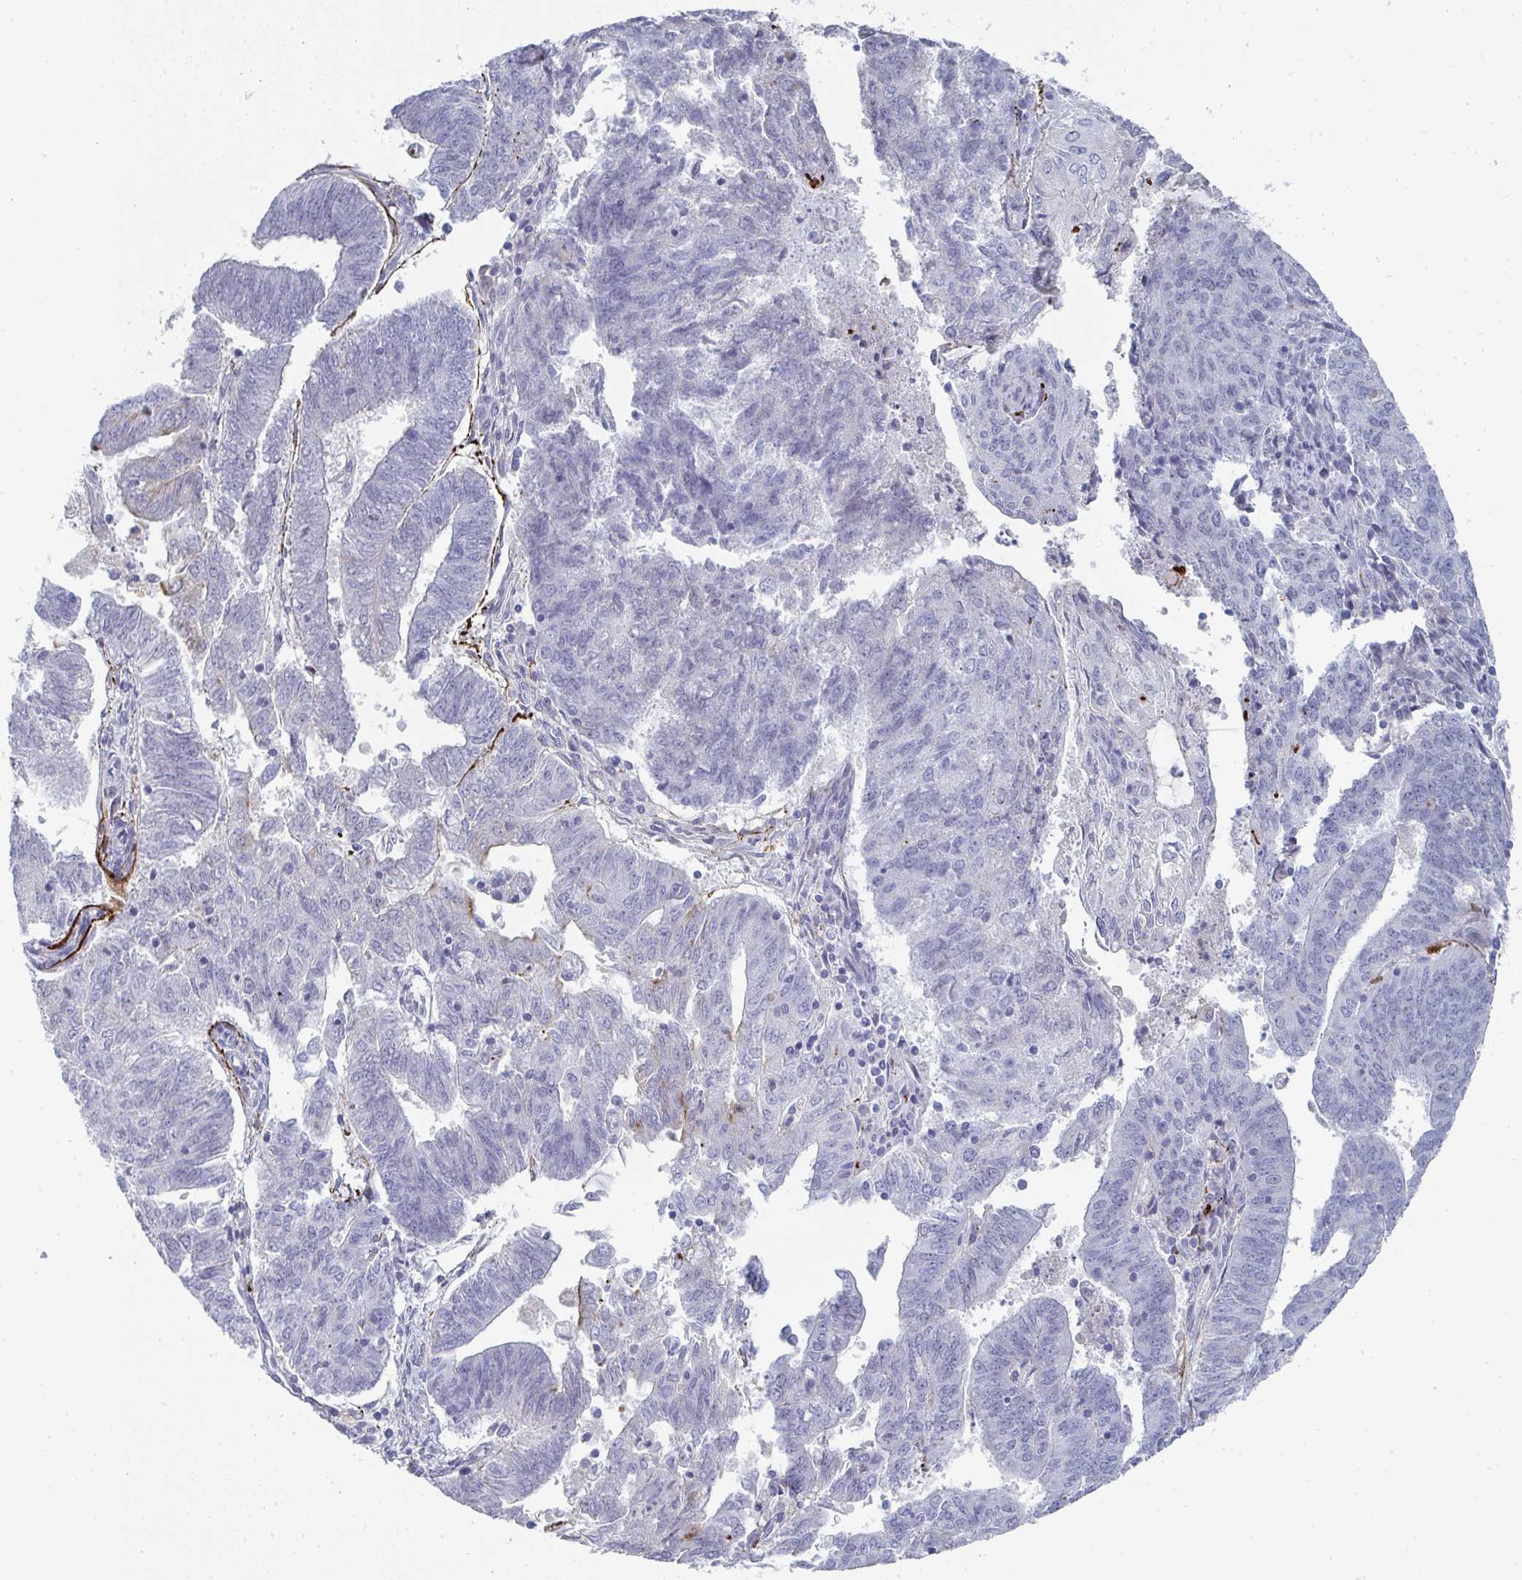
{"staining": {"intensity": "negative", "quantity": "none", "location": "none"}, "tissue": "endometrial cancer", "cell_type": "Tumor cells", "image_type": "cancer", "snomed": [{"axis": "morphology", "description": "Adenocarcinoma, NOS"}, {"axis": "topography", "description": "Endometrium"}], "caption": "This is an immunohistochemistry image of human endometrial cancer (adenocarcinoma). There is no staining in tumor cells.", "gene": "A1CF", "patient": {"sex": "female", "age": 82}}